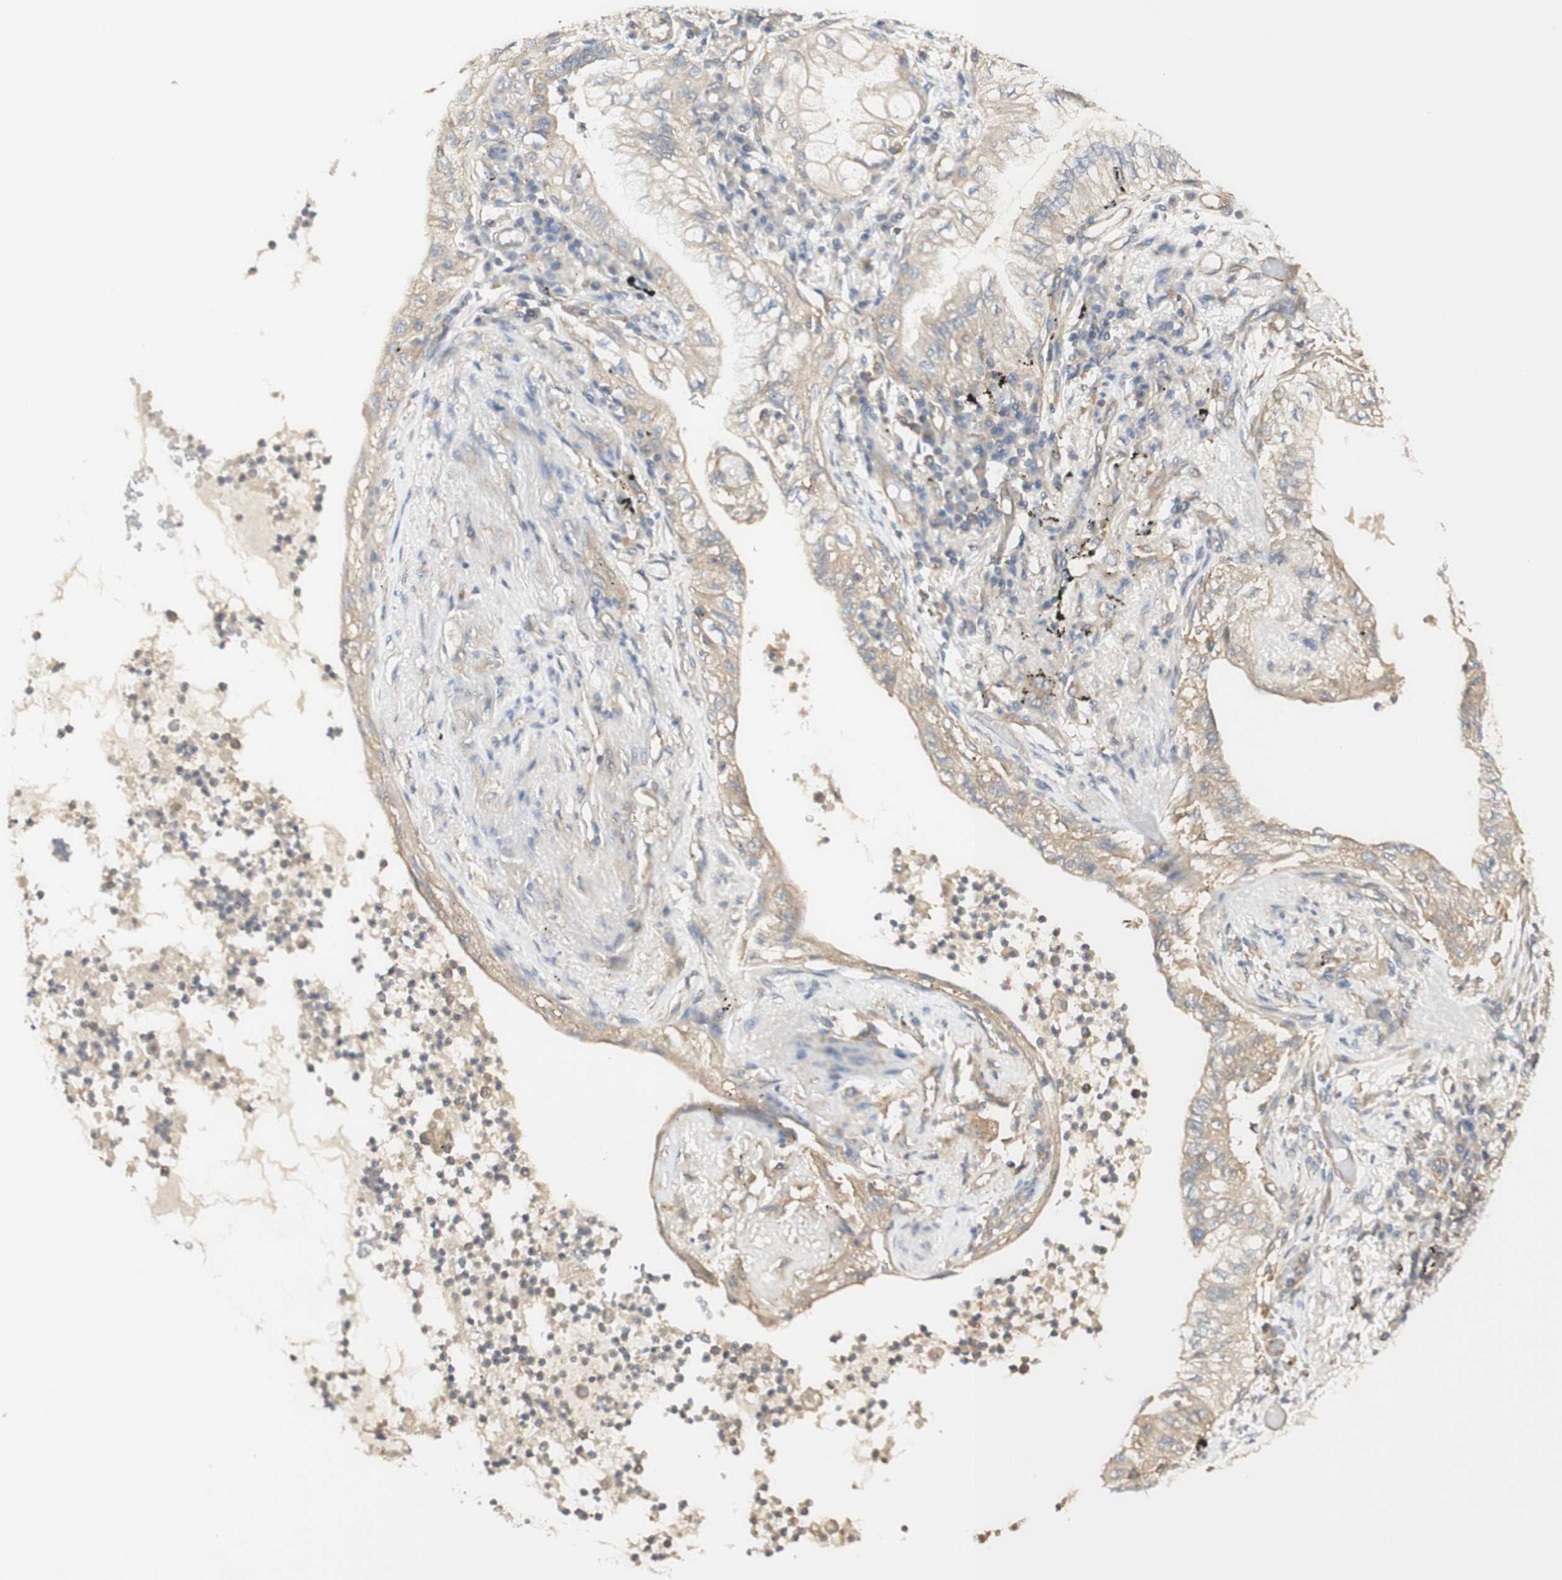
{"staining": {"intensity": "weak", "quantity": "25%-75%", "location": "cytoplasmic/membranous"}, "tissue": "lung cancer", "cell_type": "Tumor cells", "image_type": "cancer", "snomed": [{"axis": "morphology", "description": "Normal tissue, NOS"}, {"axis": "morphology", "description": "Adenocarcinoma, NOS"}, {"axis": "topography", "description": "Bronchus"}, {"axis": "topography", "description": "Lung"}], "caption": "Immunohistochemistry (IHC) histopathology image of adenocarcinoma (lung) stained for a protein (brown), which displays low levels of weak cytoplasmic/membranous positivity in about 25%-75% of tumor cells.", "gene": "IKBKG", "patient": {"sex": "female", "age": 70}}